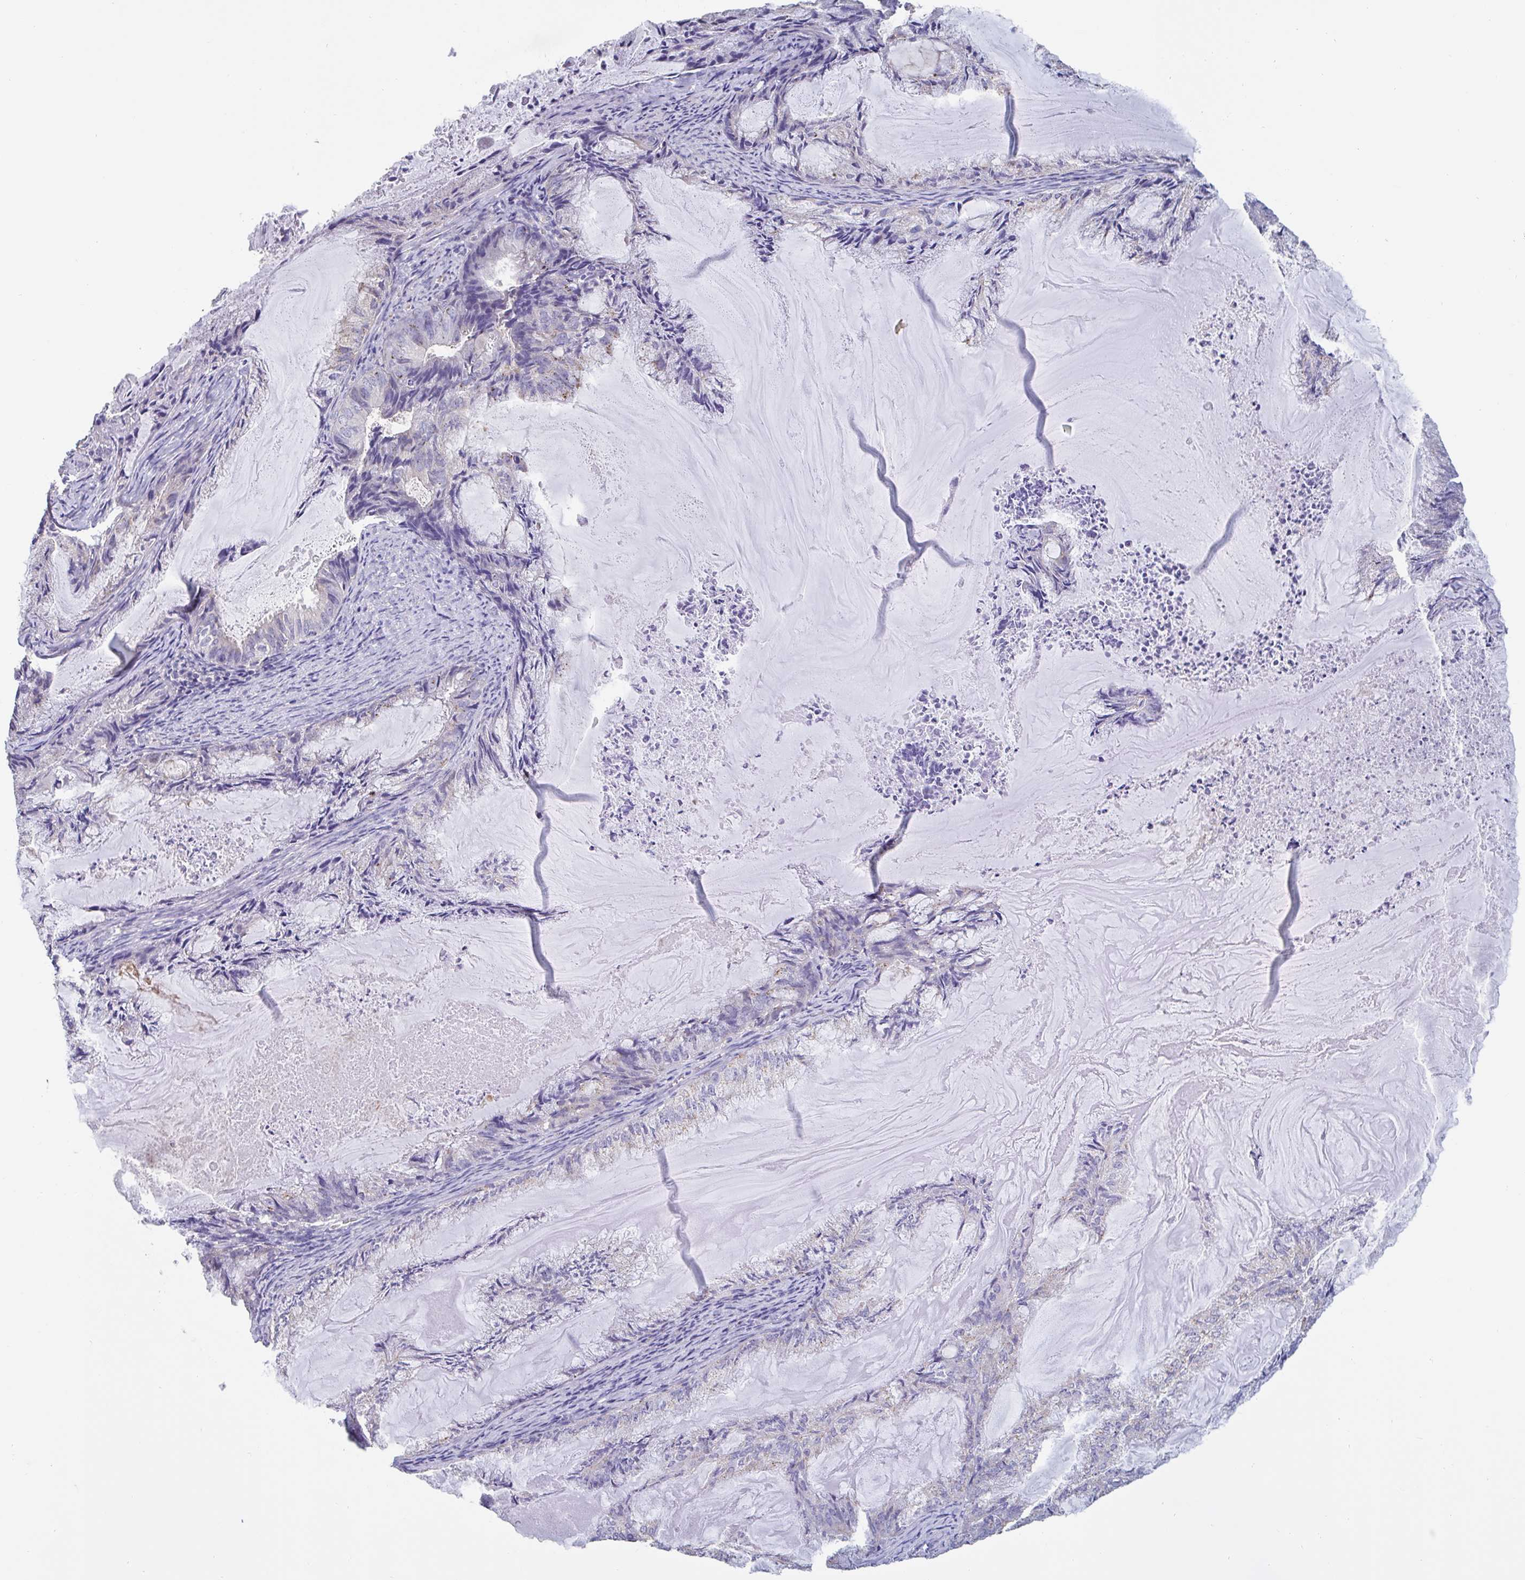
{"staining": {"intensity": "negative", "quantity": "none", "location": "none"}, "tissue": "endometrial cancer", "cell_type": "Tumor cells", "image_type": "cancer", "snomed": [{"axis": "morphology", "description": "Adenocarcinoma, NOS"}, {"axis": "topography", "description": "Endometrium"}], "caption": "Micrograph shows no significant protein staining in tumor cells of endometrial cancer.", "gene": "CHMP5", "patient": {"sex": "female", "age": 86}}